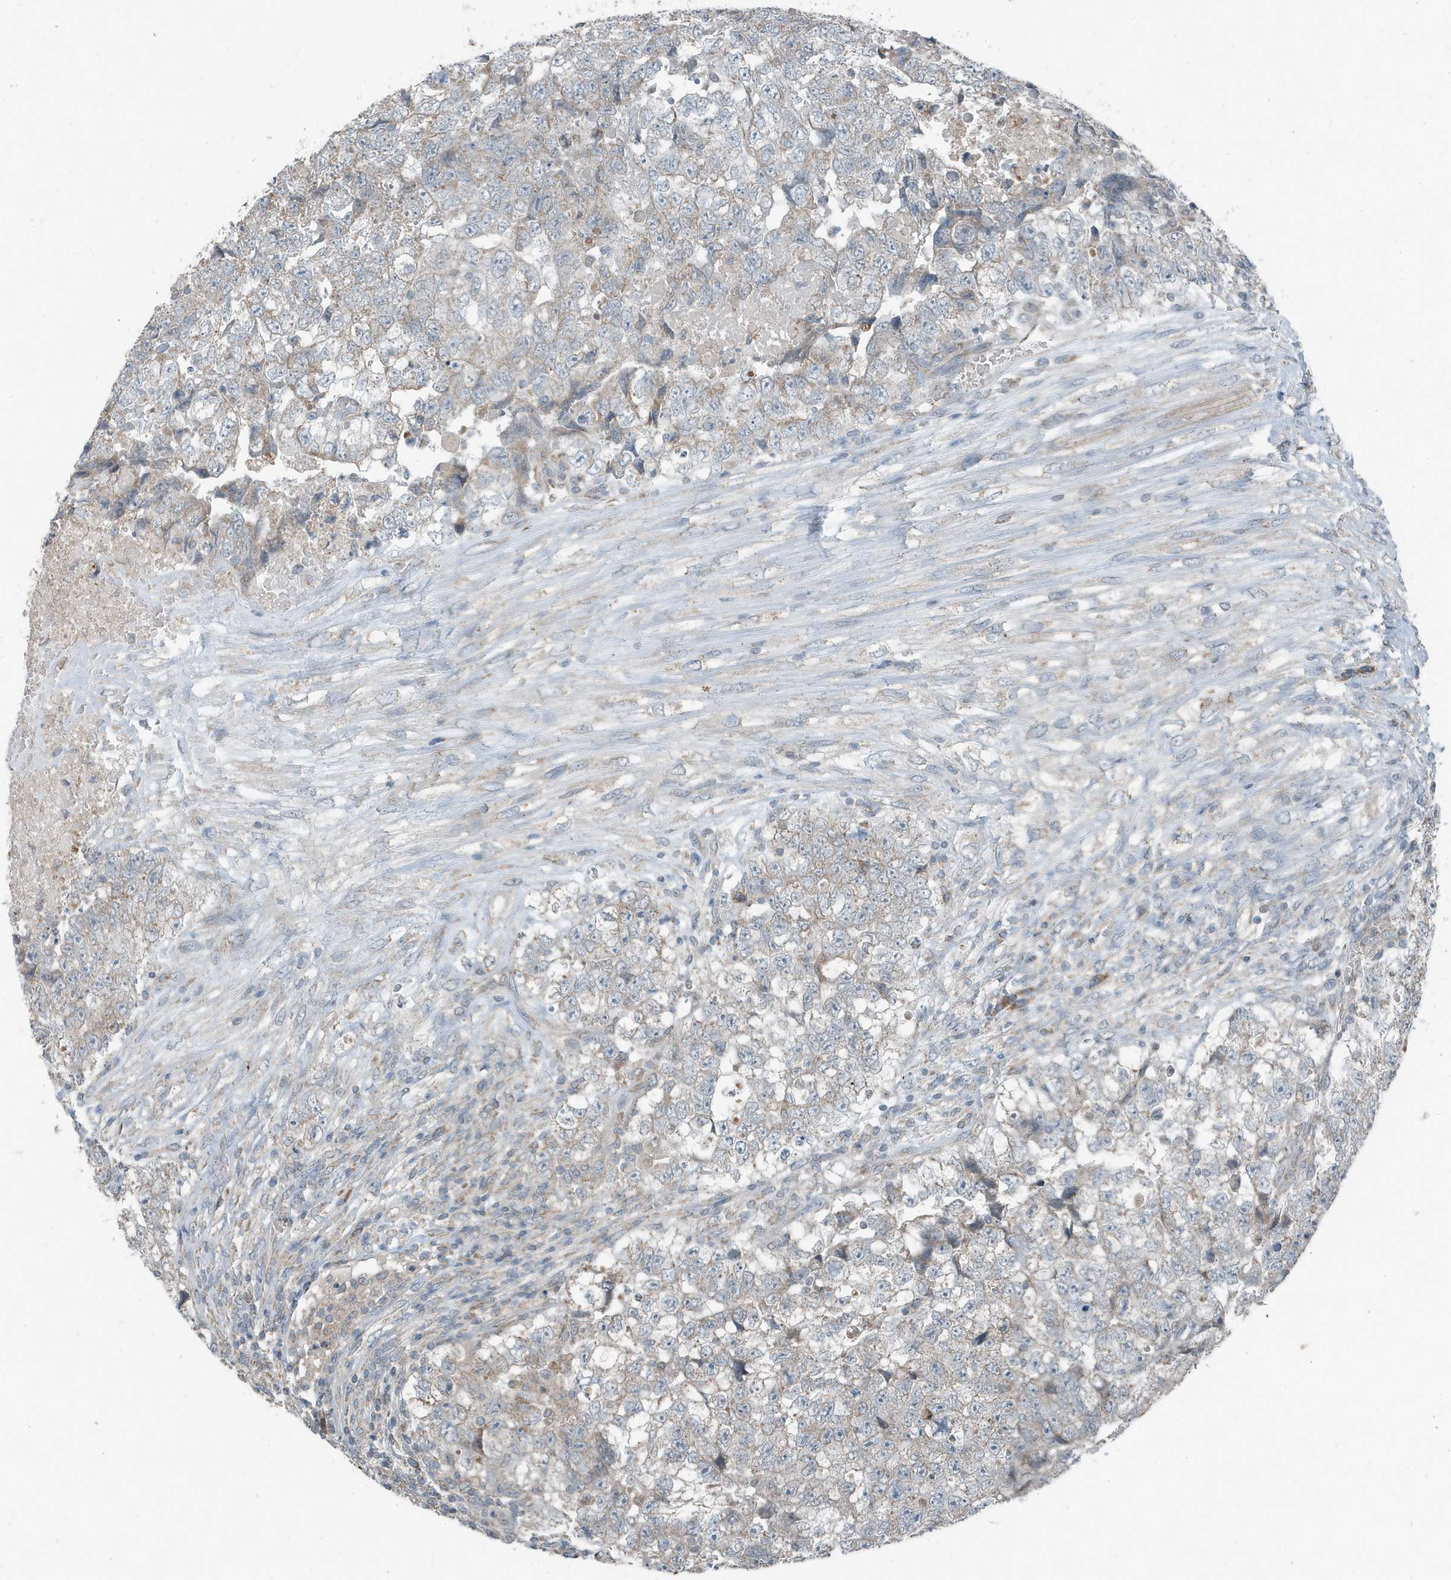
{"staining": {"intensity": "negative", "quantity": "none", "location": "none"}, "tissue": "testis cancer", "cell_type": "Tumor cells", "image_type": "cancer", "snomed": [{"axis": "morphology", "description": "Carcinoma, Embryonal, NOS"}, {"axis": "topography", "description": "Testis"}], "caption": "The histopathology image demonstrates no staining of tumor cells in testis cancer (embryonal carcinoma).", "gene": "MT-CYB", "patient": {"sex": "male", "age": 37}}